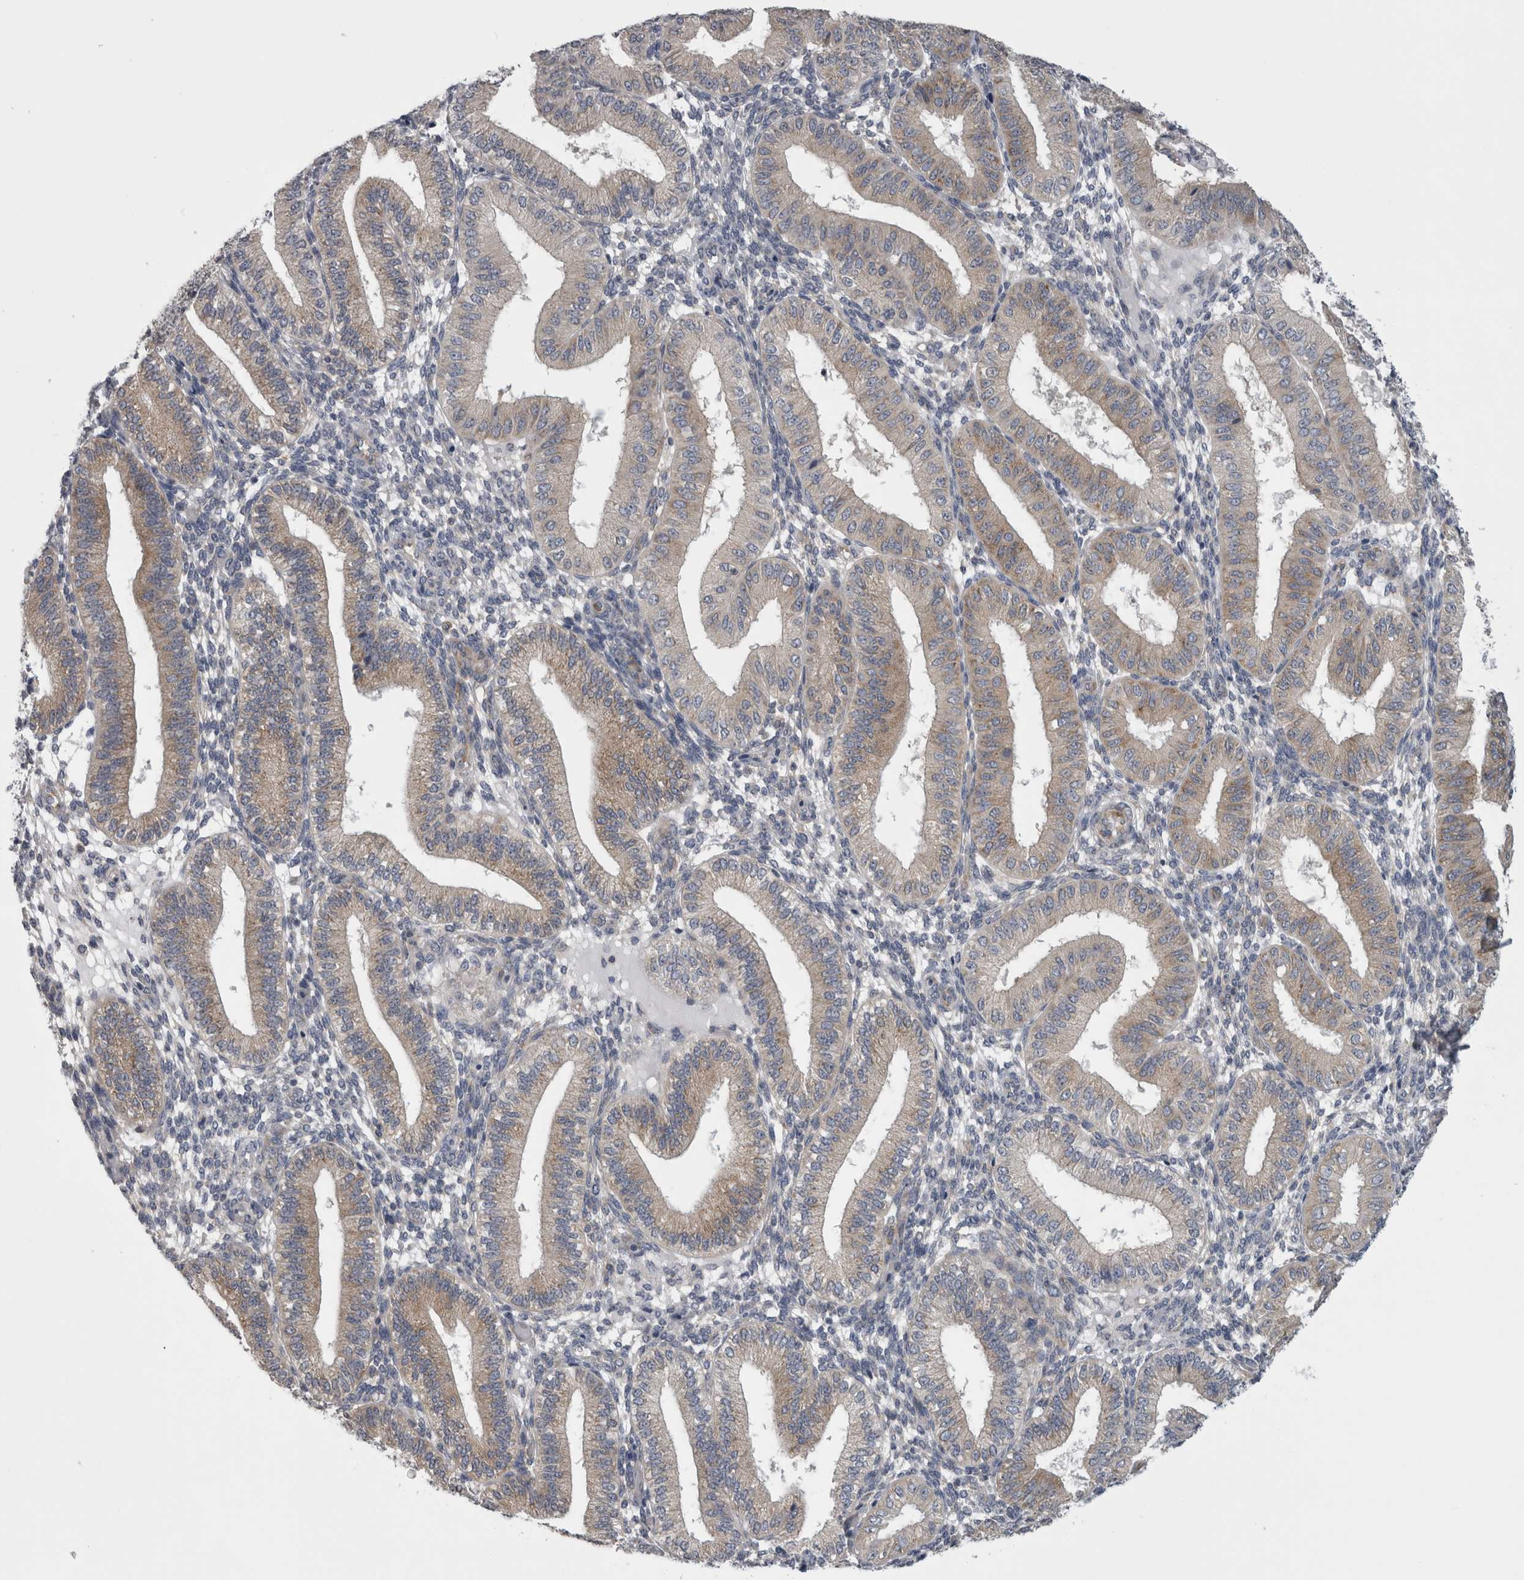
{"staining": {"intensity": "negative", "quantity": "none", "location": "none"}, "tissue": "endometrium", "cell_type": "Cells in endometrial stroma", "image_type": "normal", "snomed": [{"axis": "morphology", "description": "Normal tissue, NOS"}, {"axis": "topography", "description": "Endometrium"}], "caption": "The photomicrograph shows no significant expression in cells in endometrial stroma of endometrium. Nuclei are stained in blue.", "gene": "PRRC2C", "patient": {"sex": "female", "age": 39}}